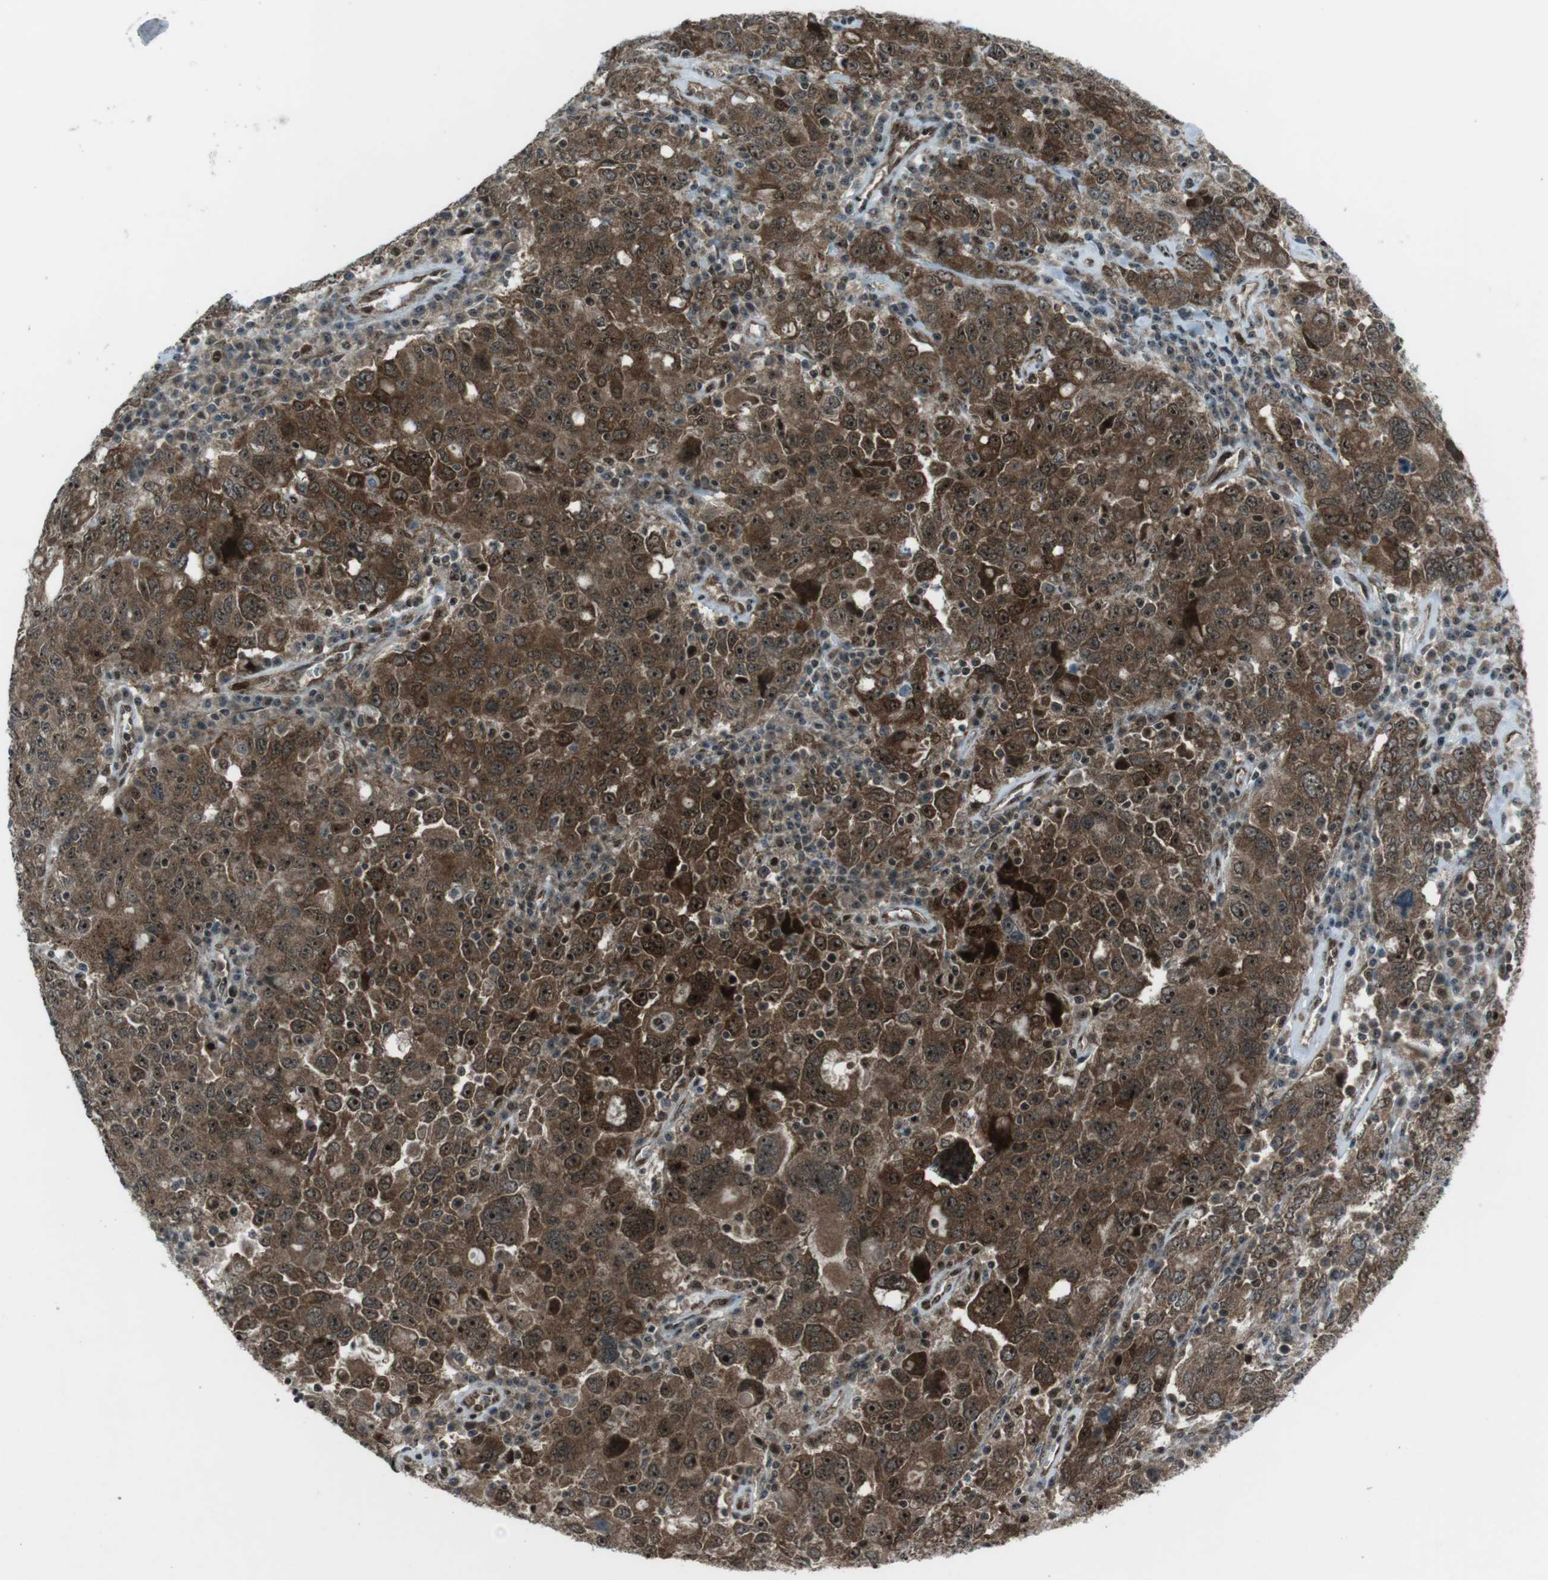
{"staining": {"intensity": "moderate", "quantity": ">75%", "location": "cytoplasmic/membranous,nuclear"}, "tissue": "ovarian cancer", "cell_type": "Tumor cells", "image_type": "cancer", "snomed": [{"axis": "morphology", "description": "Carcinoma, endometroid"}, {"axis": "topography", "description": "Ovary"}], "caption": "DAB (3,3'-diaminobenzidine) immunohistochemical staining of human ovarian endometroid carcinoma reveals moderate cytoplasmic/membranous and nuclear protein staining in about >75% of tumor cells. (DAB IHC, brown staining for protein, blue staining for nuclei).", "gene": "CSNK1D", "patient": {"sex": "female", "age": 62}}